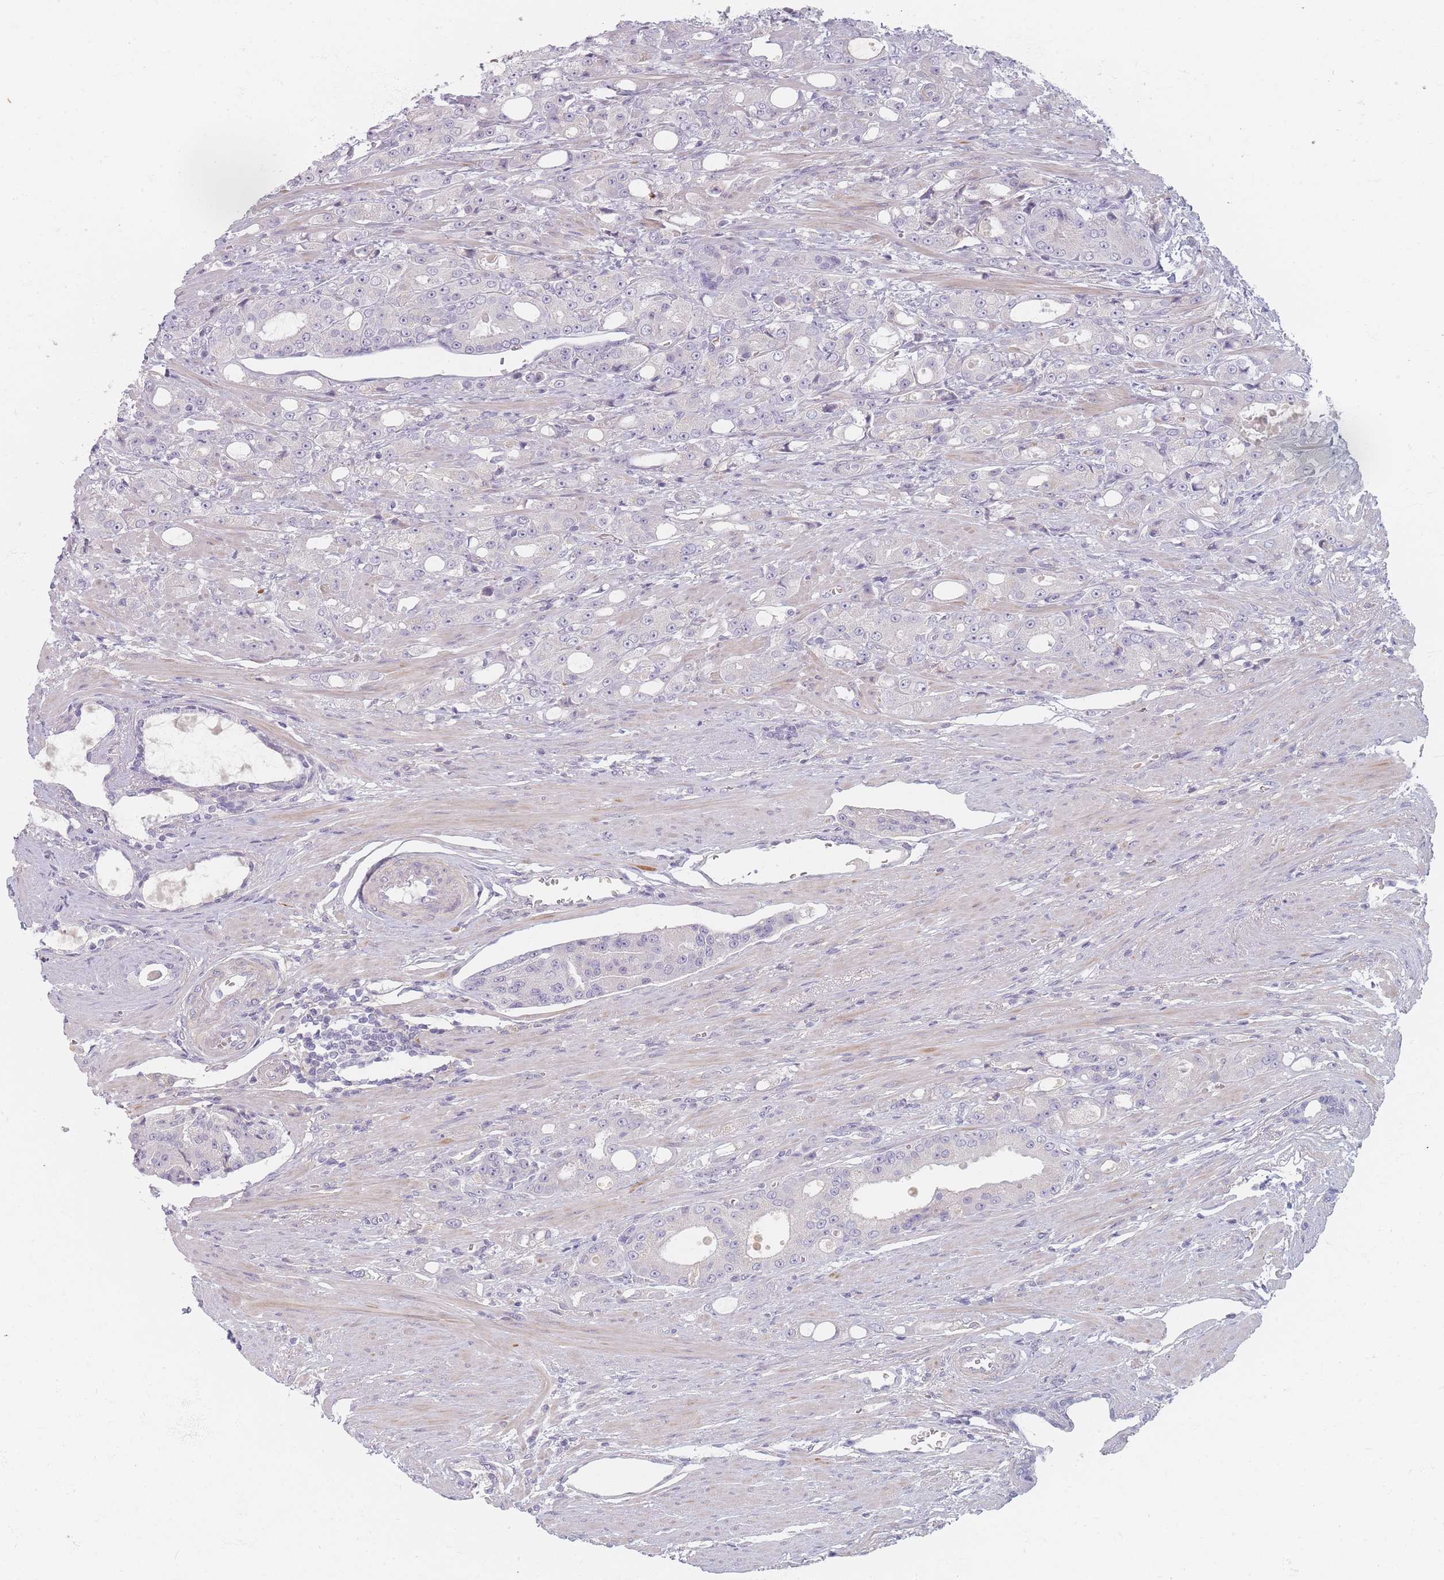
{"staining": {"intensity": "negative", "quantity": "none", "location": "none"}, "tissue": "prostate cancer", "cell_type": "Tumor cells", "image_type": "cancer", "snomed": [{"axis": "morphology", "description": "Adenocarcinoma, High grade"}, {"axis": "topography", "description": "Prostate"}], "caption": "A micrograph of human adenocarcinoma (high-grade) (prostate) is negative for staining in tumor cells.", "gene": "TMOD1", "patient": {"sex": "male", "age": 69}}